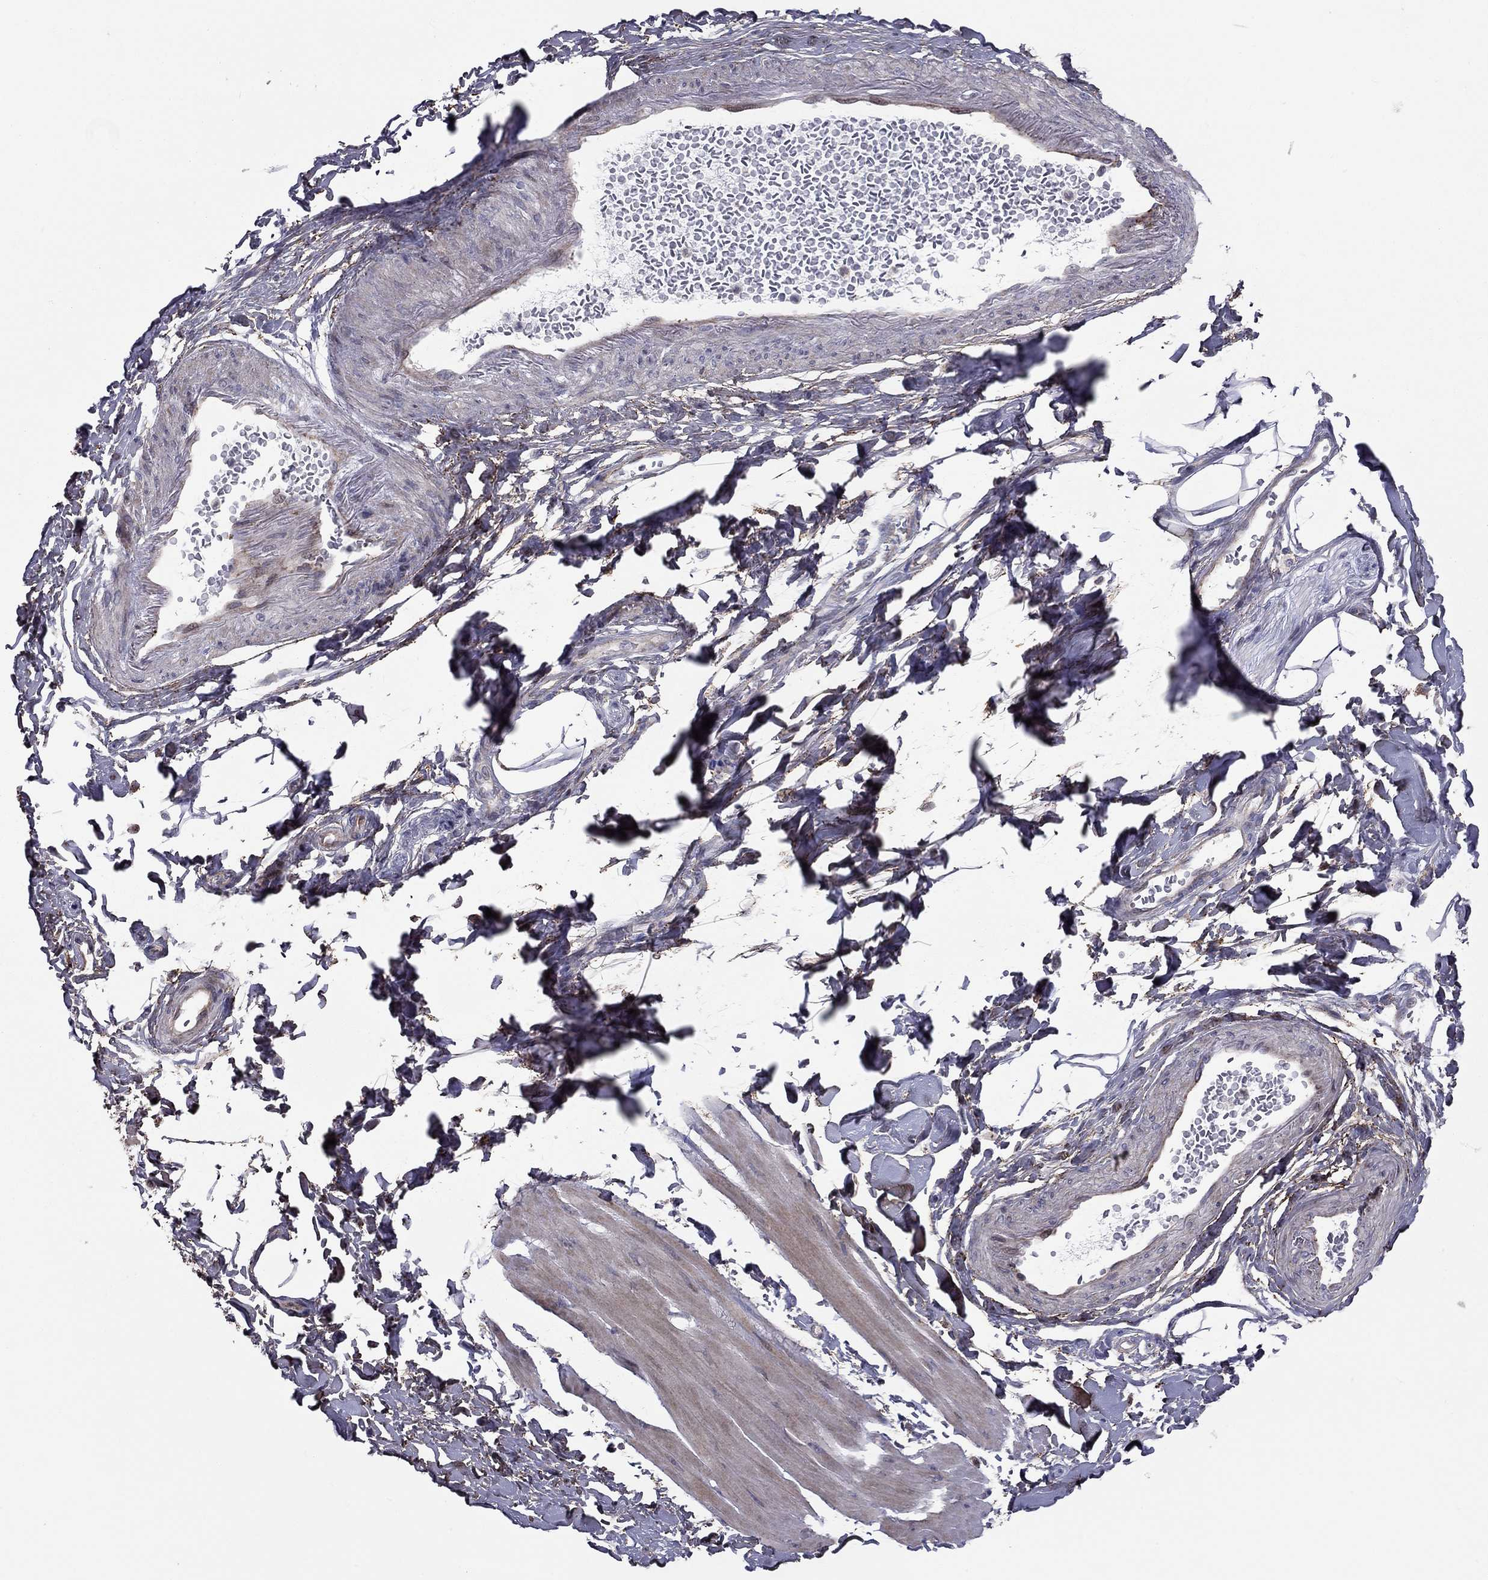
{"staining": {"intensity": "negative", "quantity": "none", "location": "none"}, "tissue": "smooth muscle", "cell_type": "Smooth muscle cells", "image_type": "normal", "snomed": [{"axis": "morphology", "description": "Normal tissue, NOS"}, {"axis": "topography", "description": "Adipose tissue"}, {"axis": "topography", "description": "Smooth muscle"}, {"axis": "topography", "description": "Peripheral nerve tissue"}], "caption": "A photomicrograph of human smooth muscle is negative for staining in smooth muscle cells. (DAB (3,3'-diaminobenzidine) immunohistochemistry (IHC) visualized using brightfield microscopy, high magnification).", "gene": "DUSP7", "patient": {"sex": "male", "age": 83}}